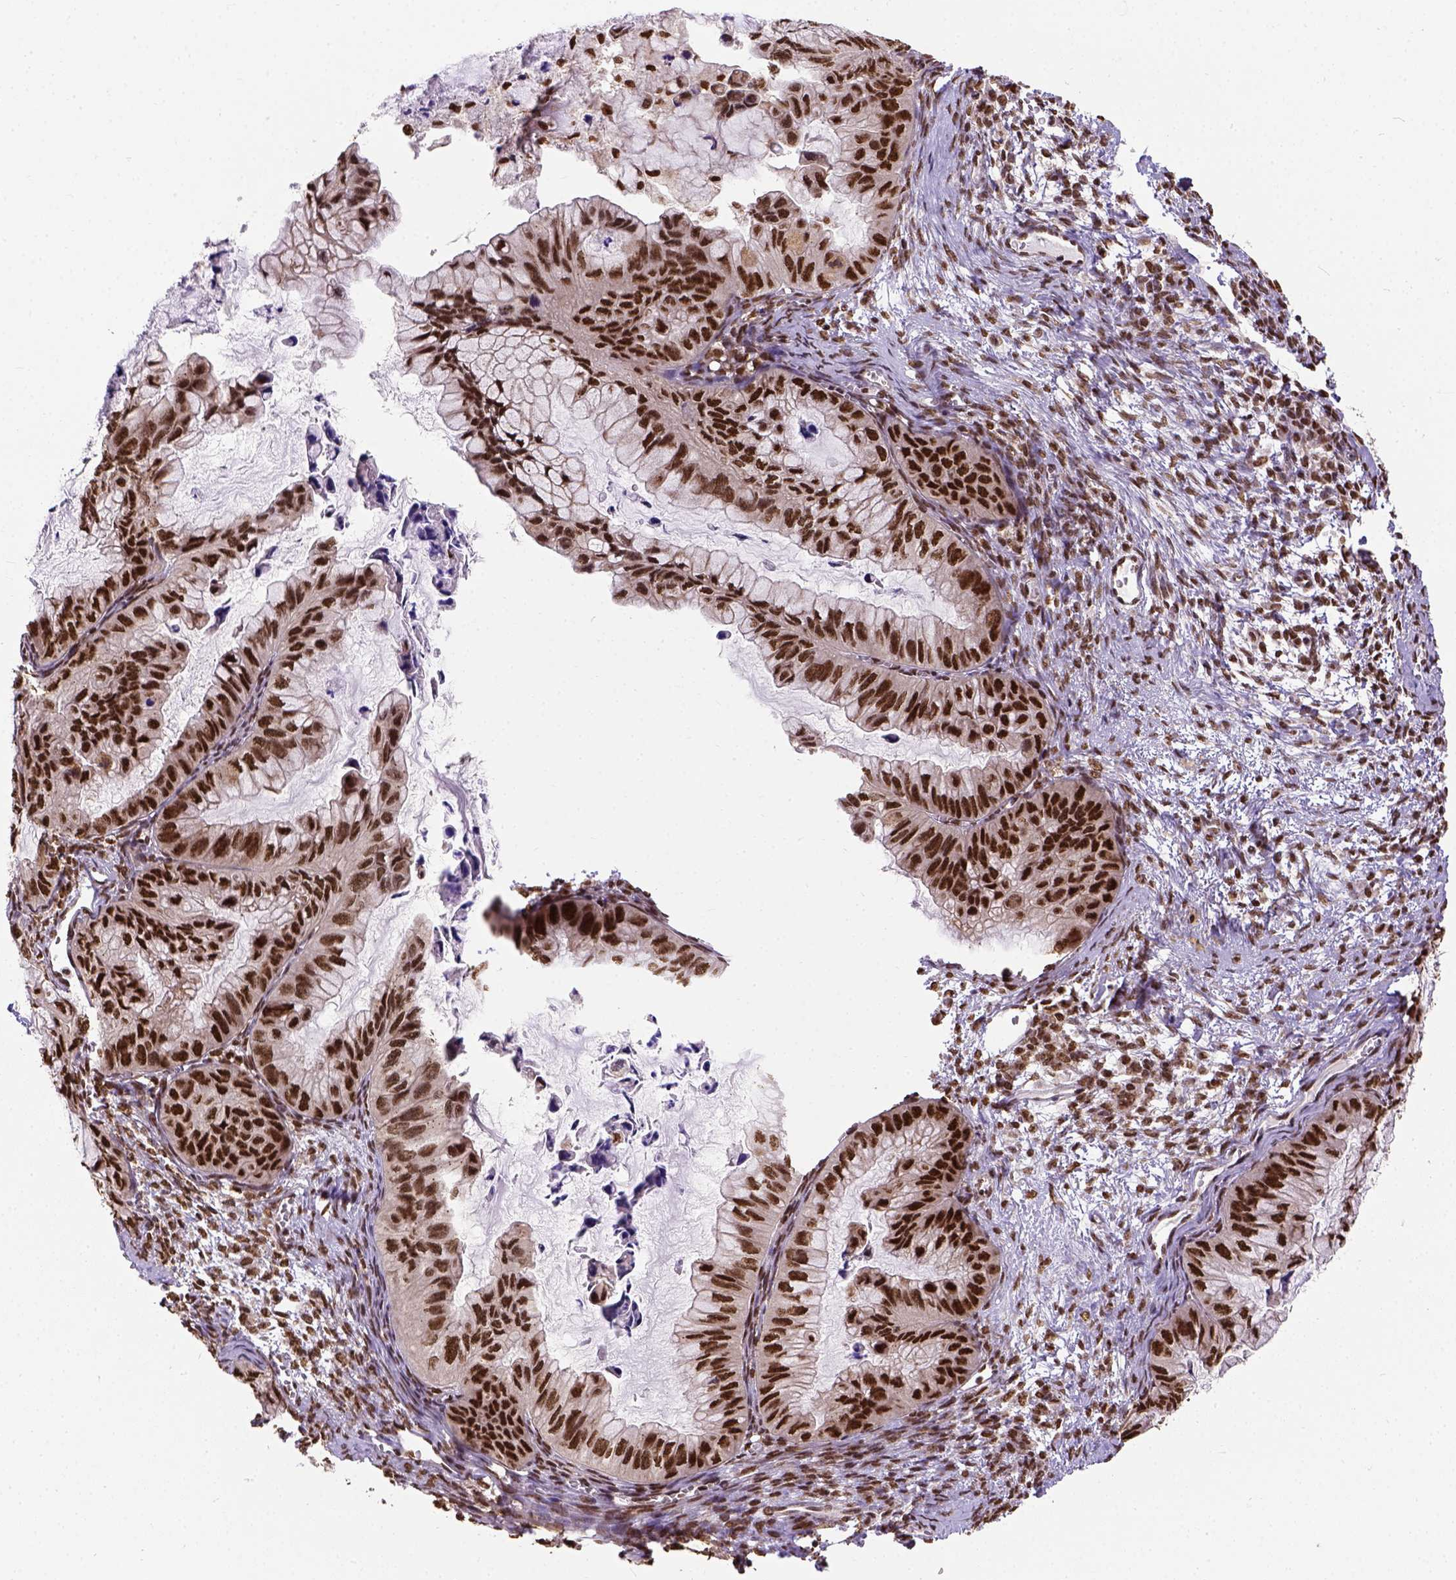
{"staining": {"intensity": "strong", "quantity": ">75%", "location": "nuclear"}, "tissue": "ovarian cancer", "cell_type": "Tumor cells", "image_type": "cancer", "snomed": [{"axis": "morphology", "description": "Cystadenocarcinoma, mucinous, NOS"}, {"axis": "topography", "description": "Ovary"}], "caption": "Ovarian cancer was stained to show a protein in brown. There is high levels of strong nuclear expression in approximately >75% of tumor cells. (IHC, brightfield microscopy, high magnification).", "gene": "NACC1", "patient": {"sex": "female", "age": 72}}